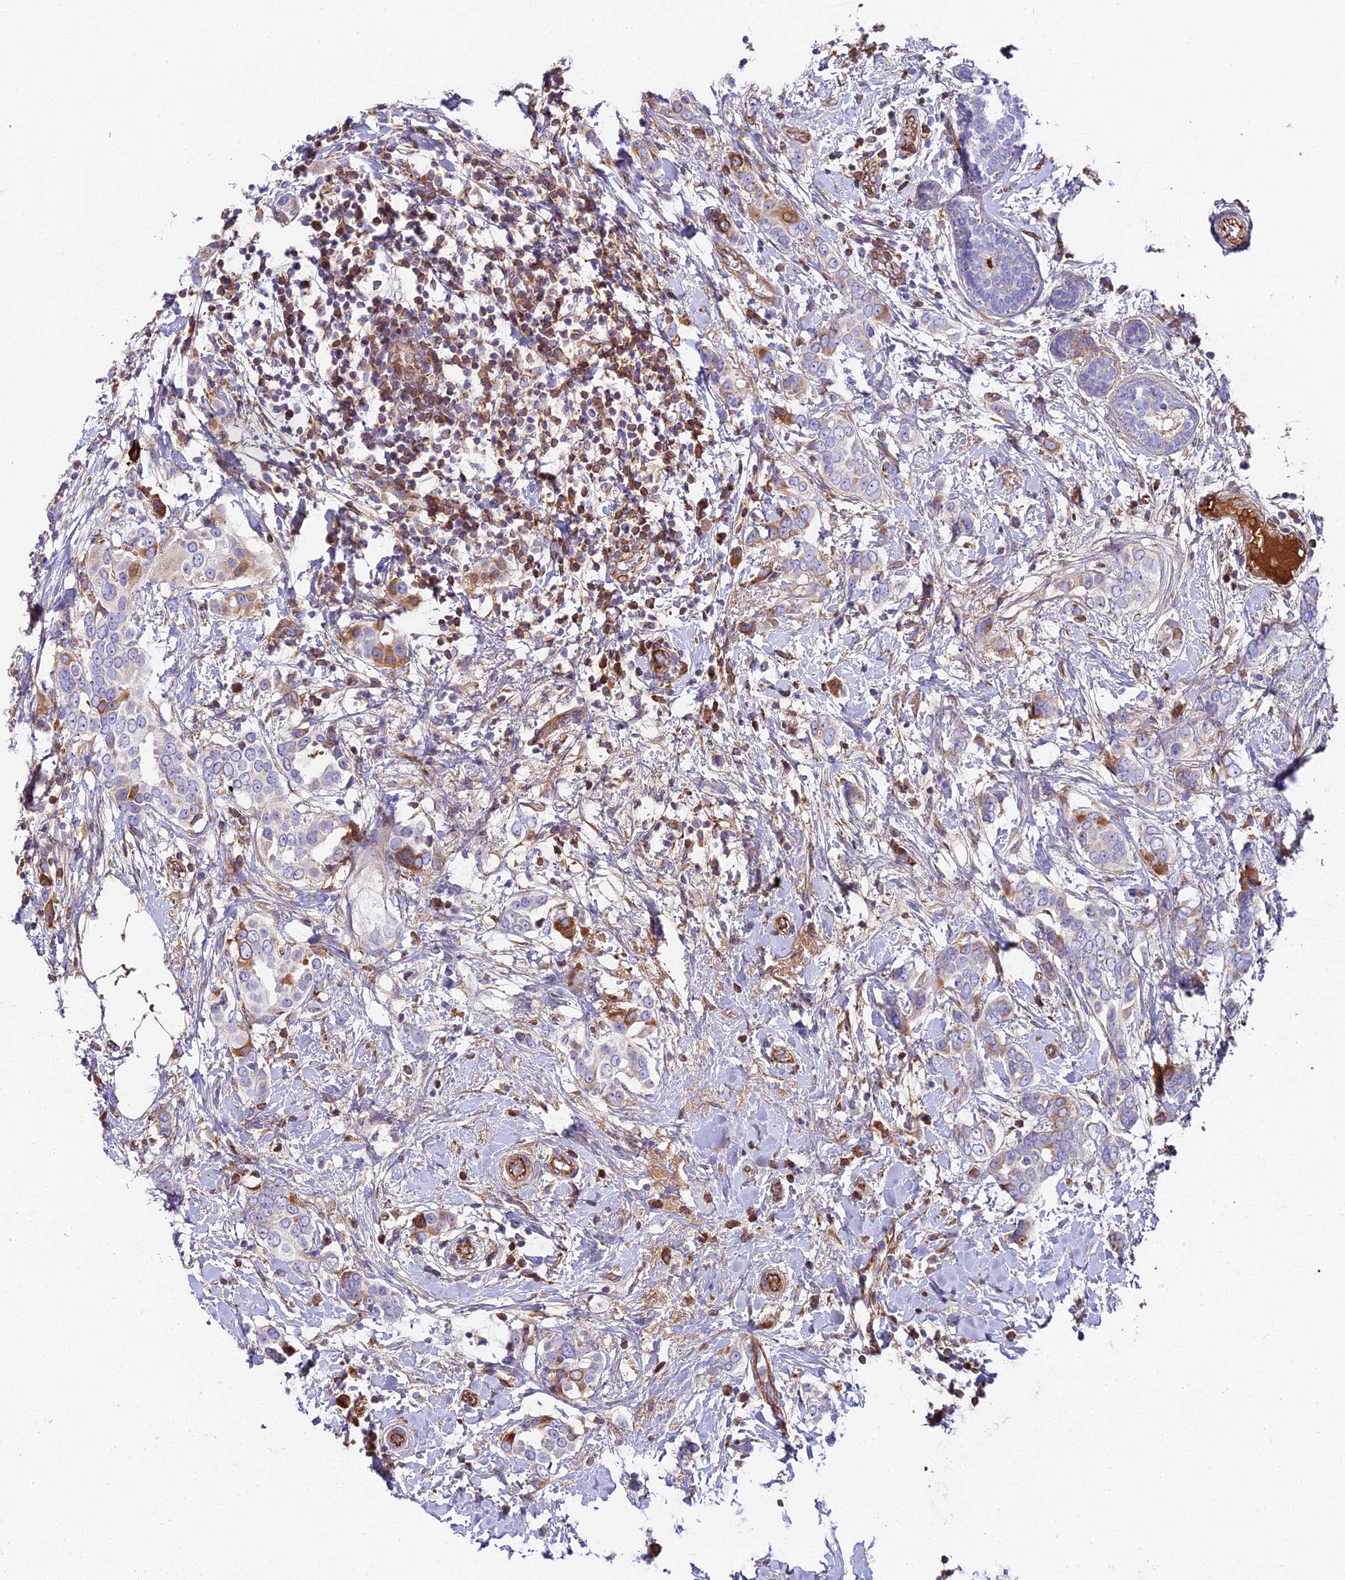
{"staining": {"intensity": "moderate", "quantity": "<25%", "location": "cytoplasmic/membranous"}, "tissue": "breast cancer", "cell_type": "Tumor cells", "image_type": "cancer", "snomed": [{"axis": "morphology", "description": "Lobular carcinoma"}, {"axis": "topography", "description": "Breast"}], "caption": "Protein analysis of lobular carcinoma (breast) tissue displays moderate cytoplasmic/membranous expression in about <25% of tumor cells.", "gene": "BEX4", "patient": {"sex": "female", "age": 51}}